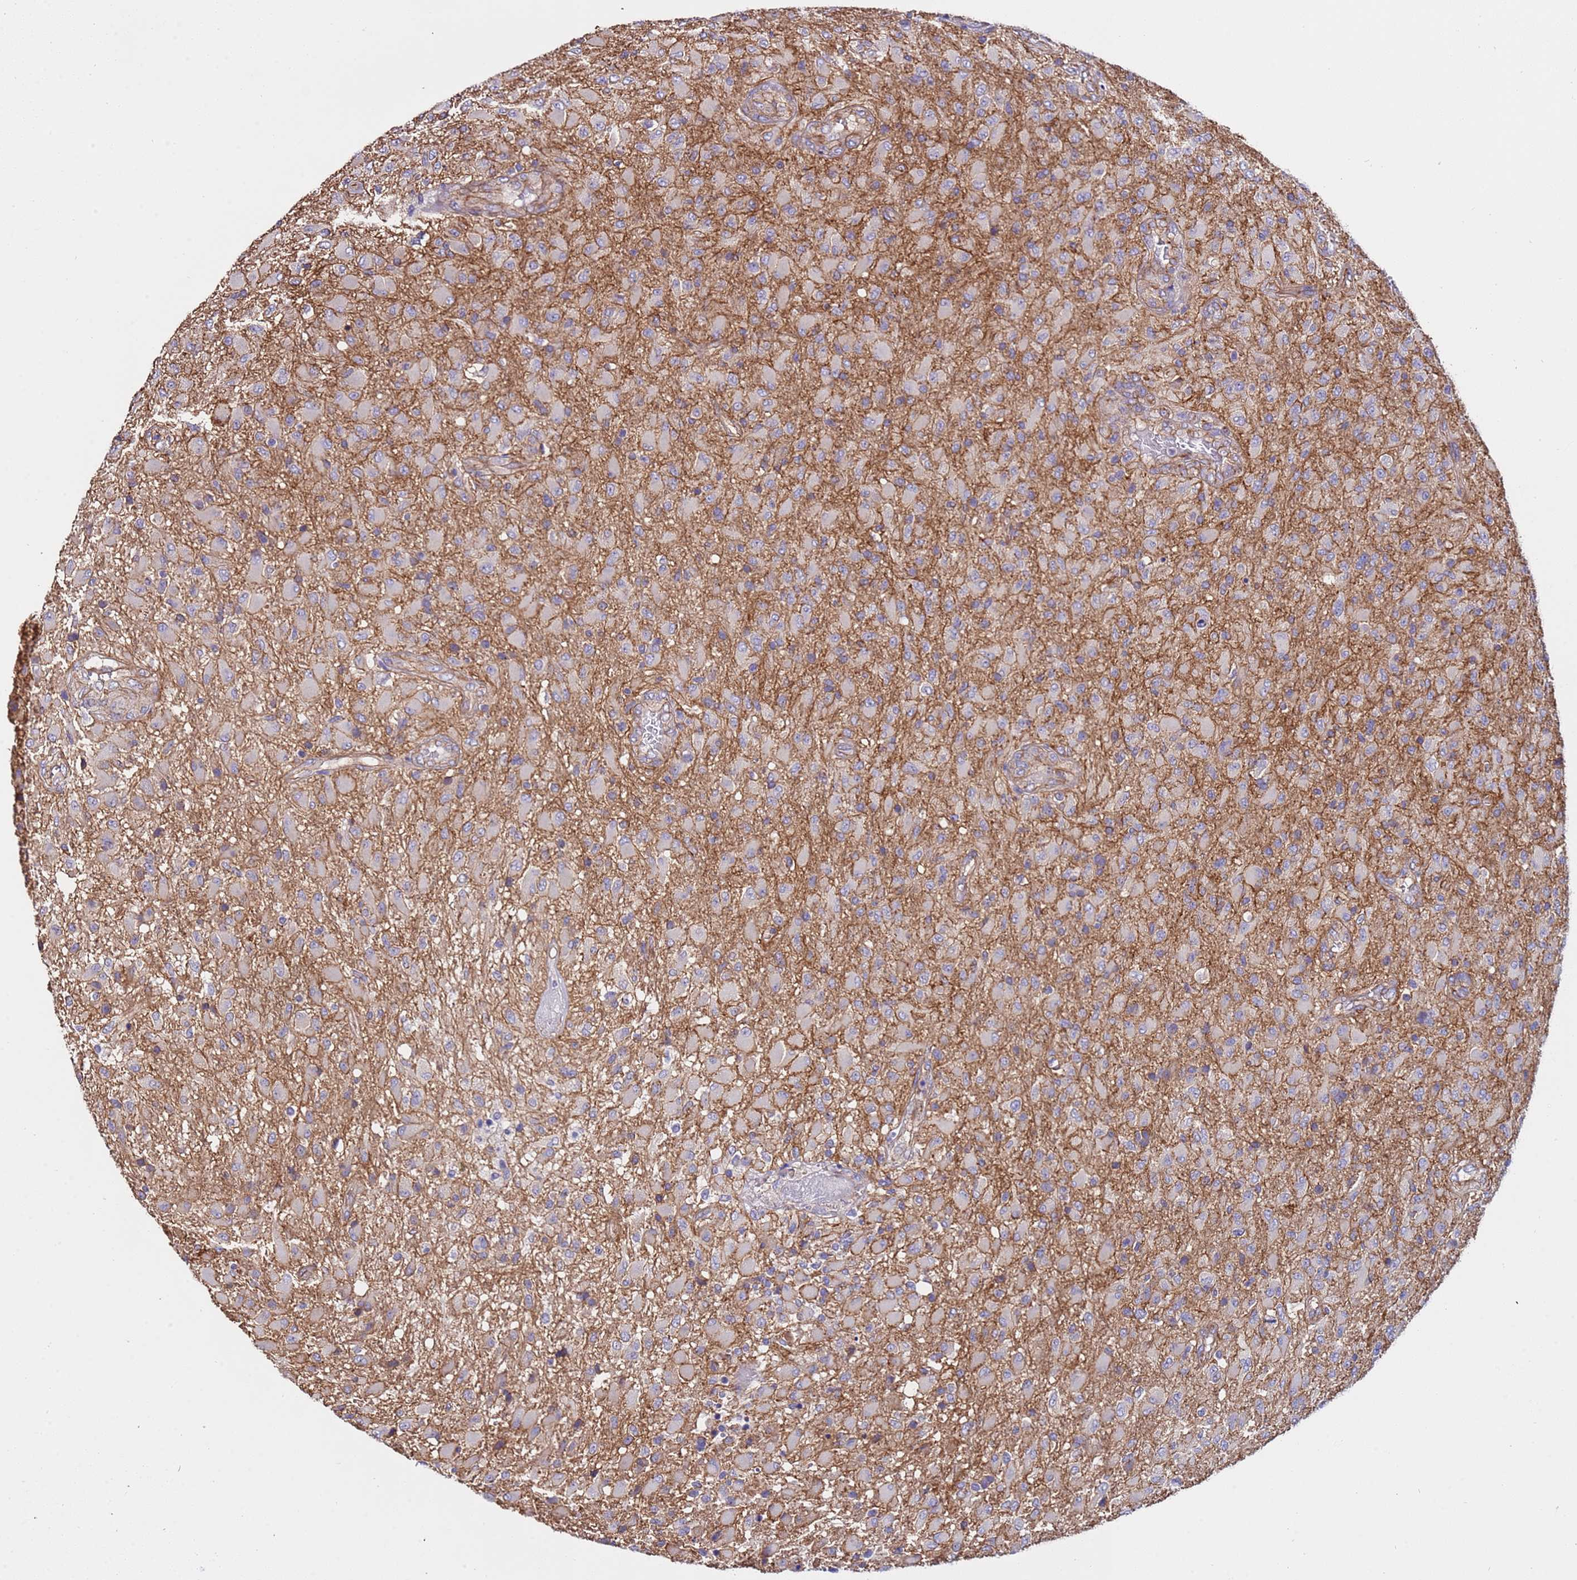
{"staining": {"intensity": "negative", "quantity": "none", "location": "none"}, "tissue": "glioma", "cell_type": "Tumor cells", "image_type": "cancer", "snomed": [{"axis": "morphology", "description": "Glioma, malignant, Low grade"}, {"axis": "topography", "description": "Brain"}], "caption": "A histopathology image of malignant glioma (low-grade) stained for a protein demonstrates no brown staining in tumor cells.", "gene": "ZNF248", "patient": {"sex": "male", "age": 65}}